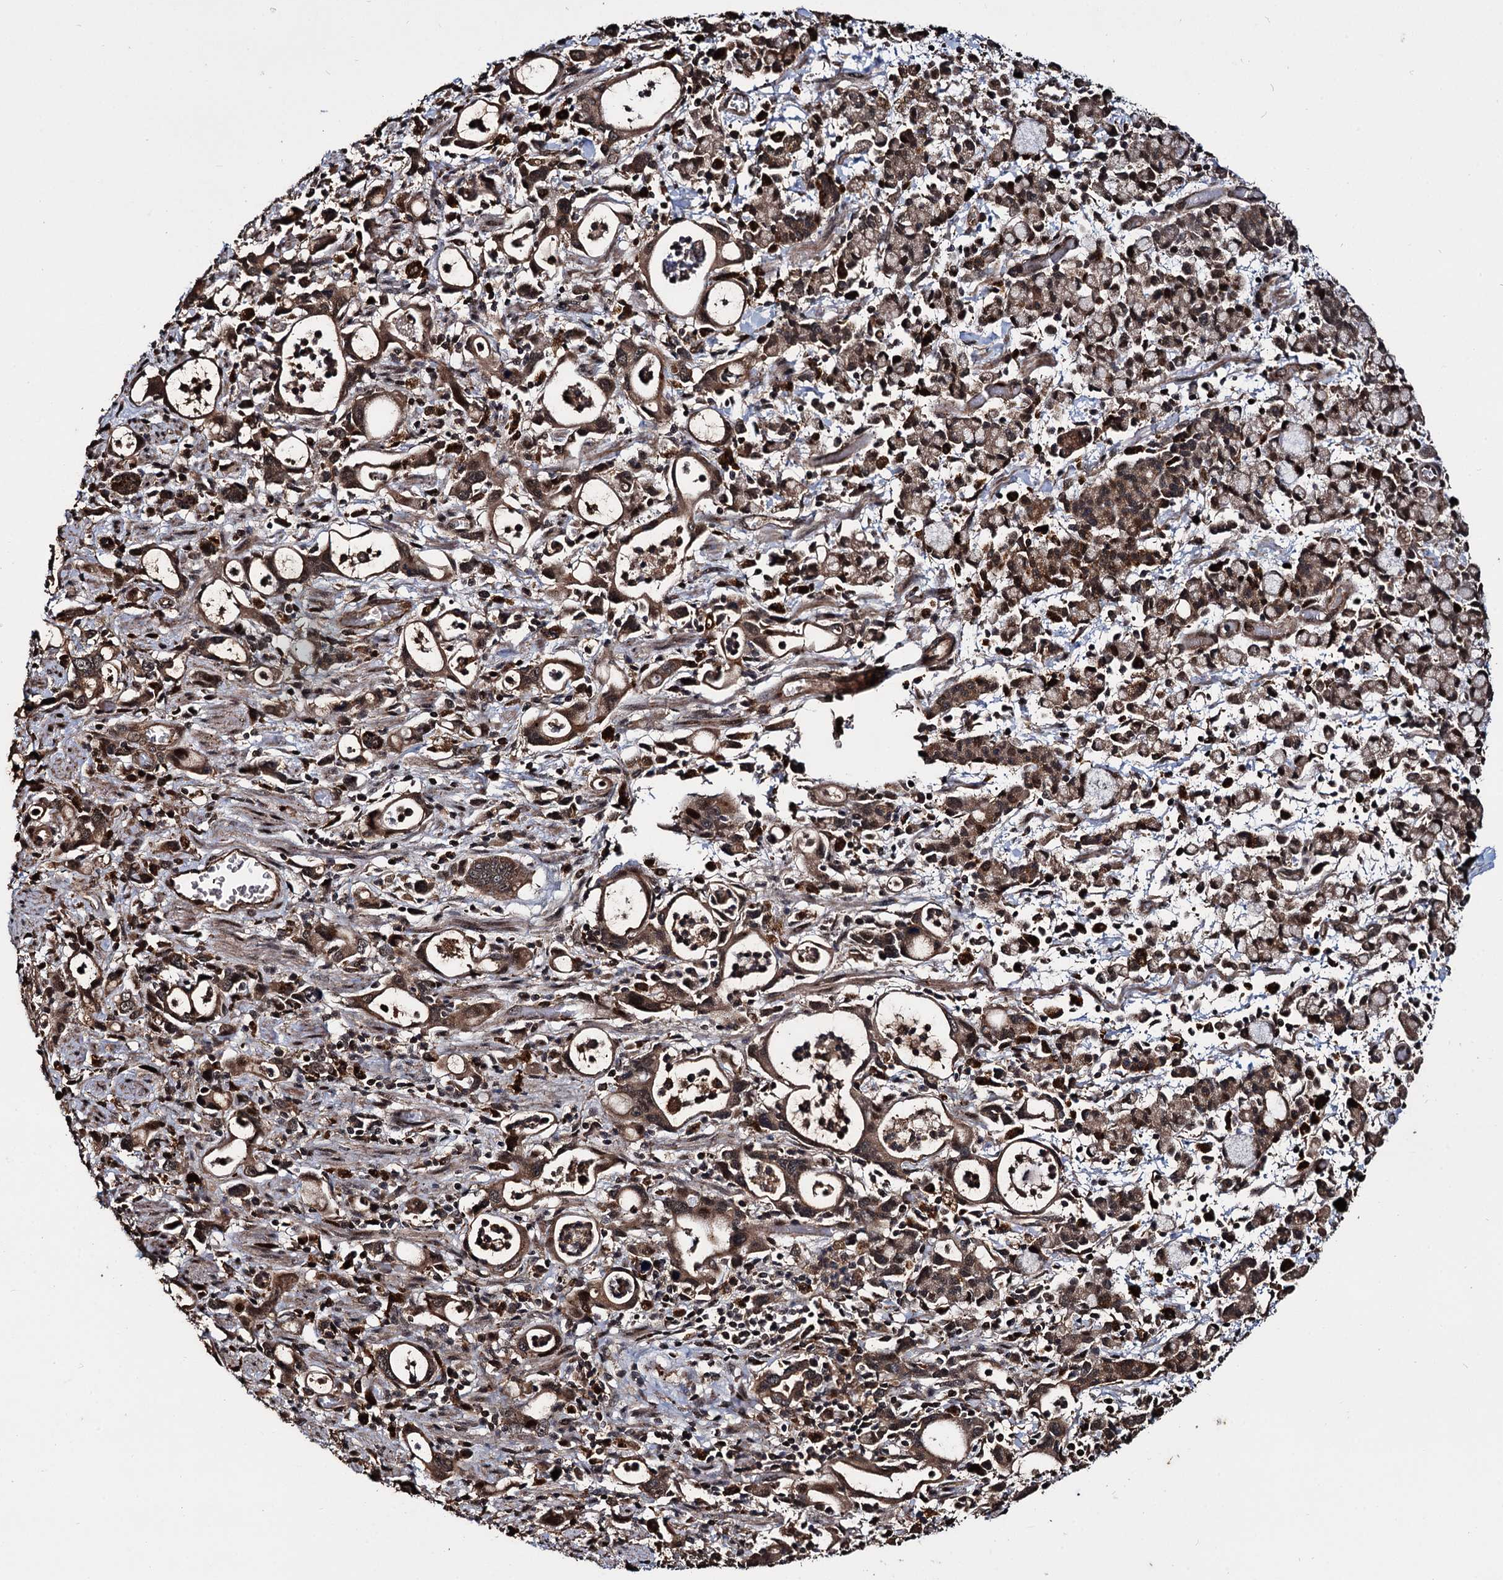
{"staining": {"intensity": "moderate", "quantity": ">75%", "location": "cytoplasmic/membranous,nuclear"}, "tissue": "stomach cancer", "cell_type": "Tumor cells", "image_type": "cancer", "snomed": [{"axis": "morphology", "description": "Adenocarcinoma, NOS"}, {"axis": "topography", "description": "Stomach, lower"}], "caption": "Approximately >75% of tumor cells in stomach adenocarcinoma display moderate cytoplasmic/membranous and nuclear protein expression as visualized by brown immunohistochemical staining.", "gene": "CEP192", "patient": {"sex": "female", "age": 43}}